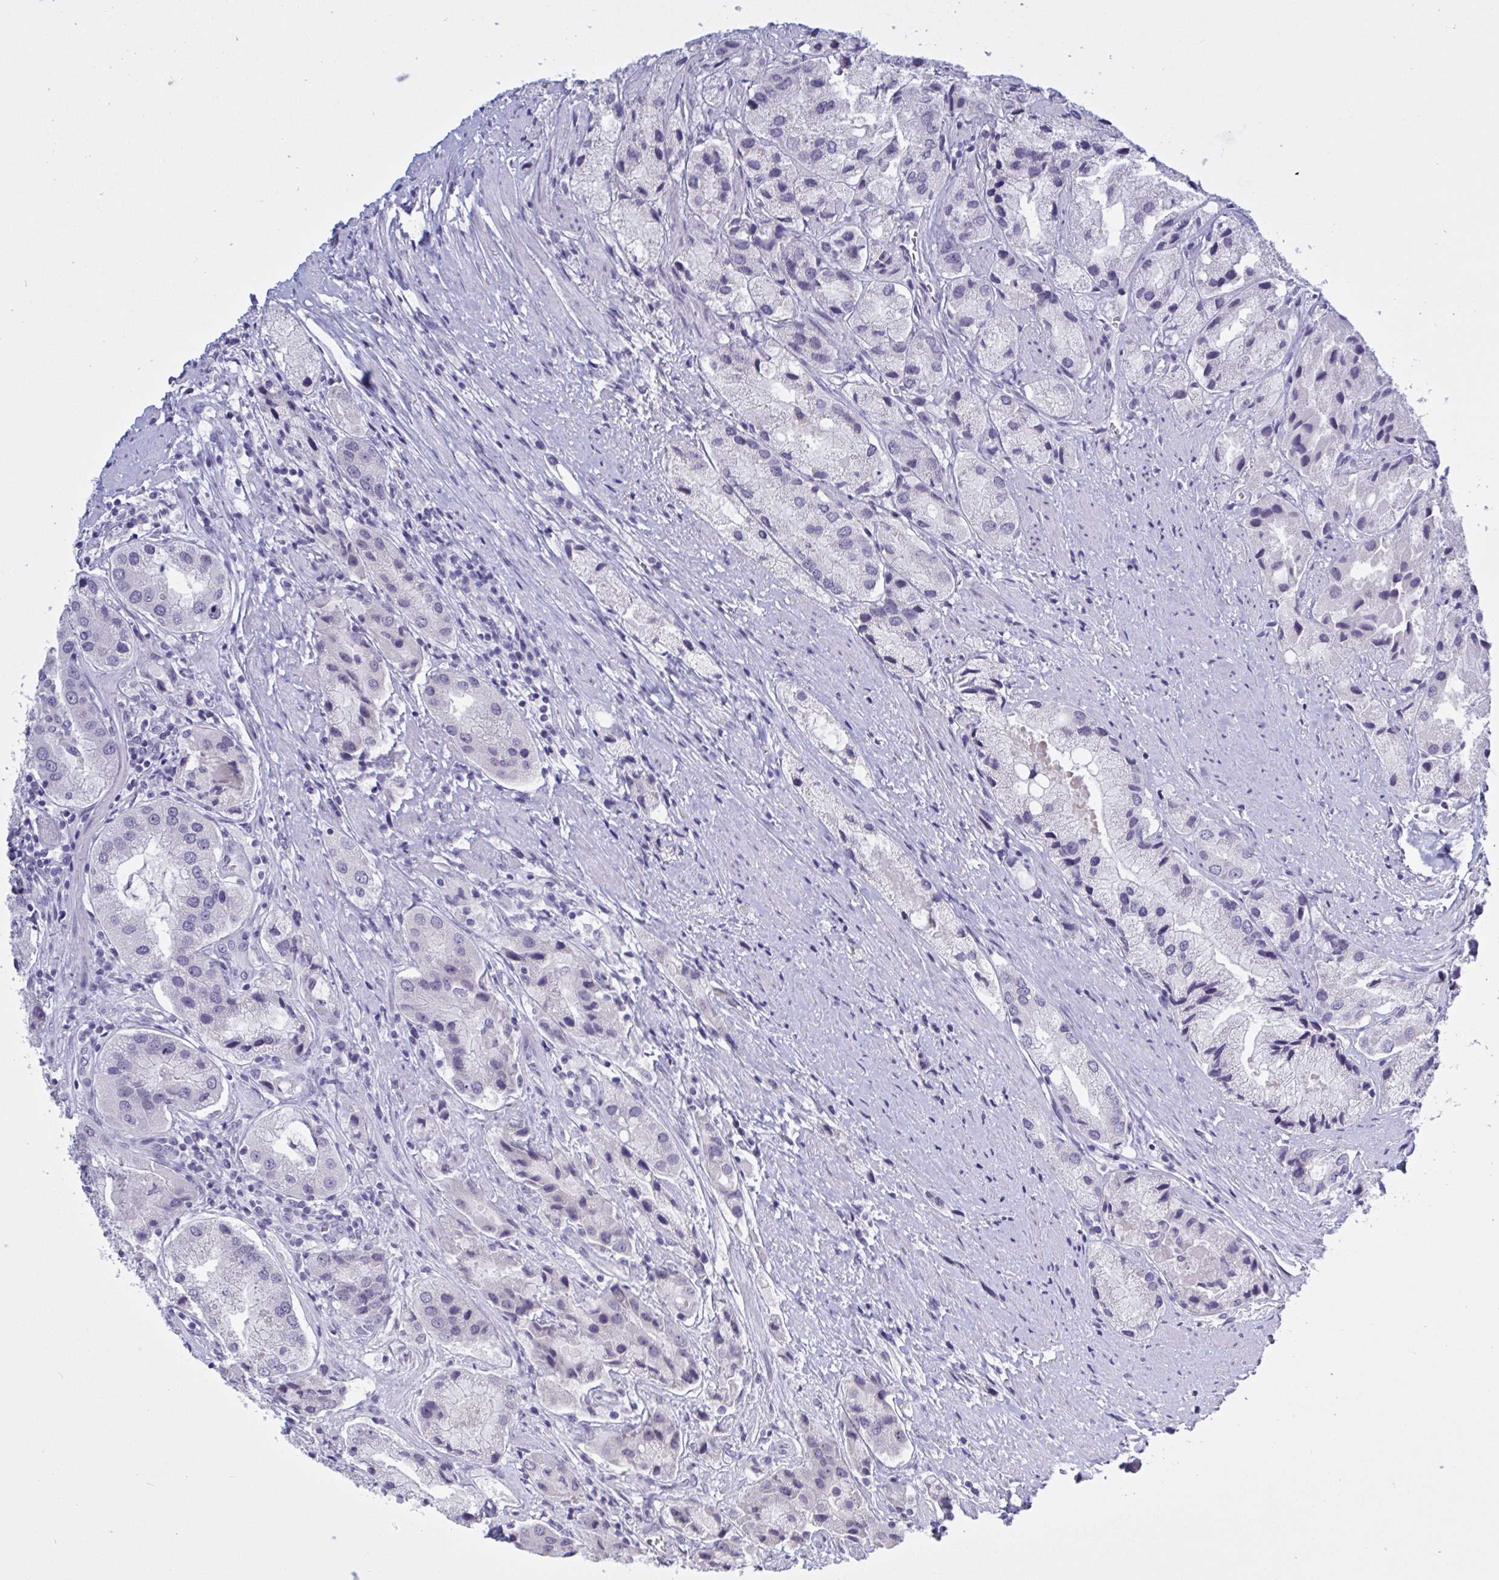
{"staining": {"intensity": "negative", "quantity": "none", "location": "none"}, "tissue": "prostate cancer", "cell_type": "Tumor cells", "image_type": "cancer", "snomed": [{"axis": "morphology", "description": "Adenocarcinoma, Low grade"}, {"axis": "topography", "description": "Prostate"}], "caption": "This is a image of immunohistochemistry staining of prostate low-grade adenocarcinoma, which shows no staining in tumor cells.", "gene": "SERPINB13", "patient": {"sex": "male", "age": 69}}